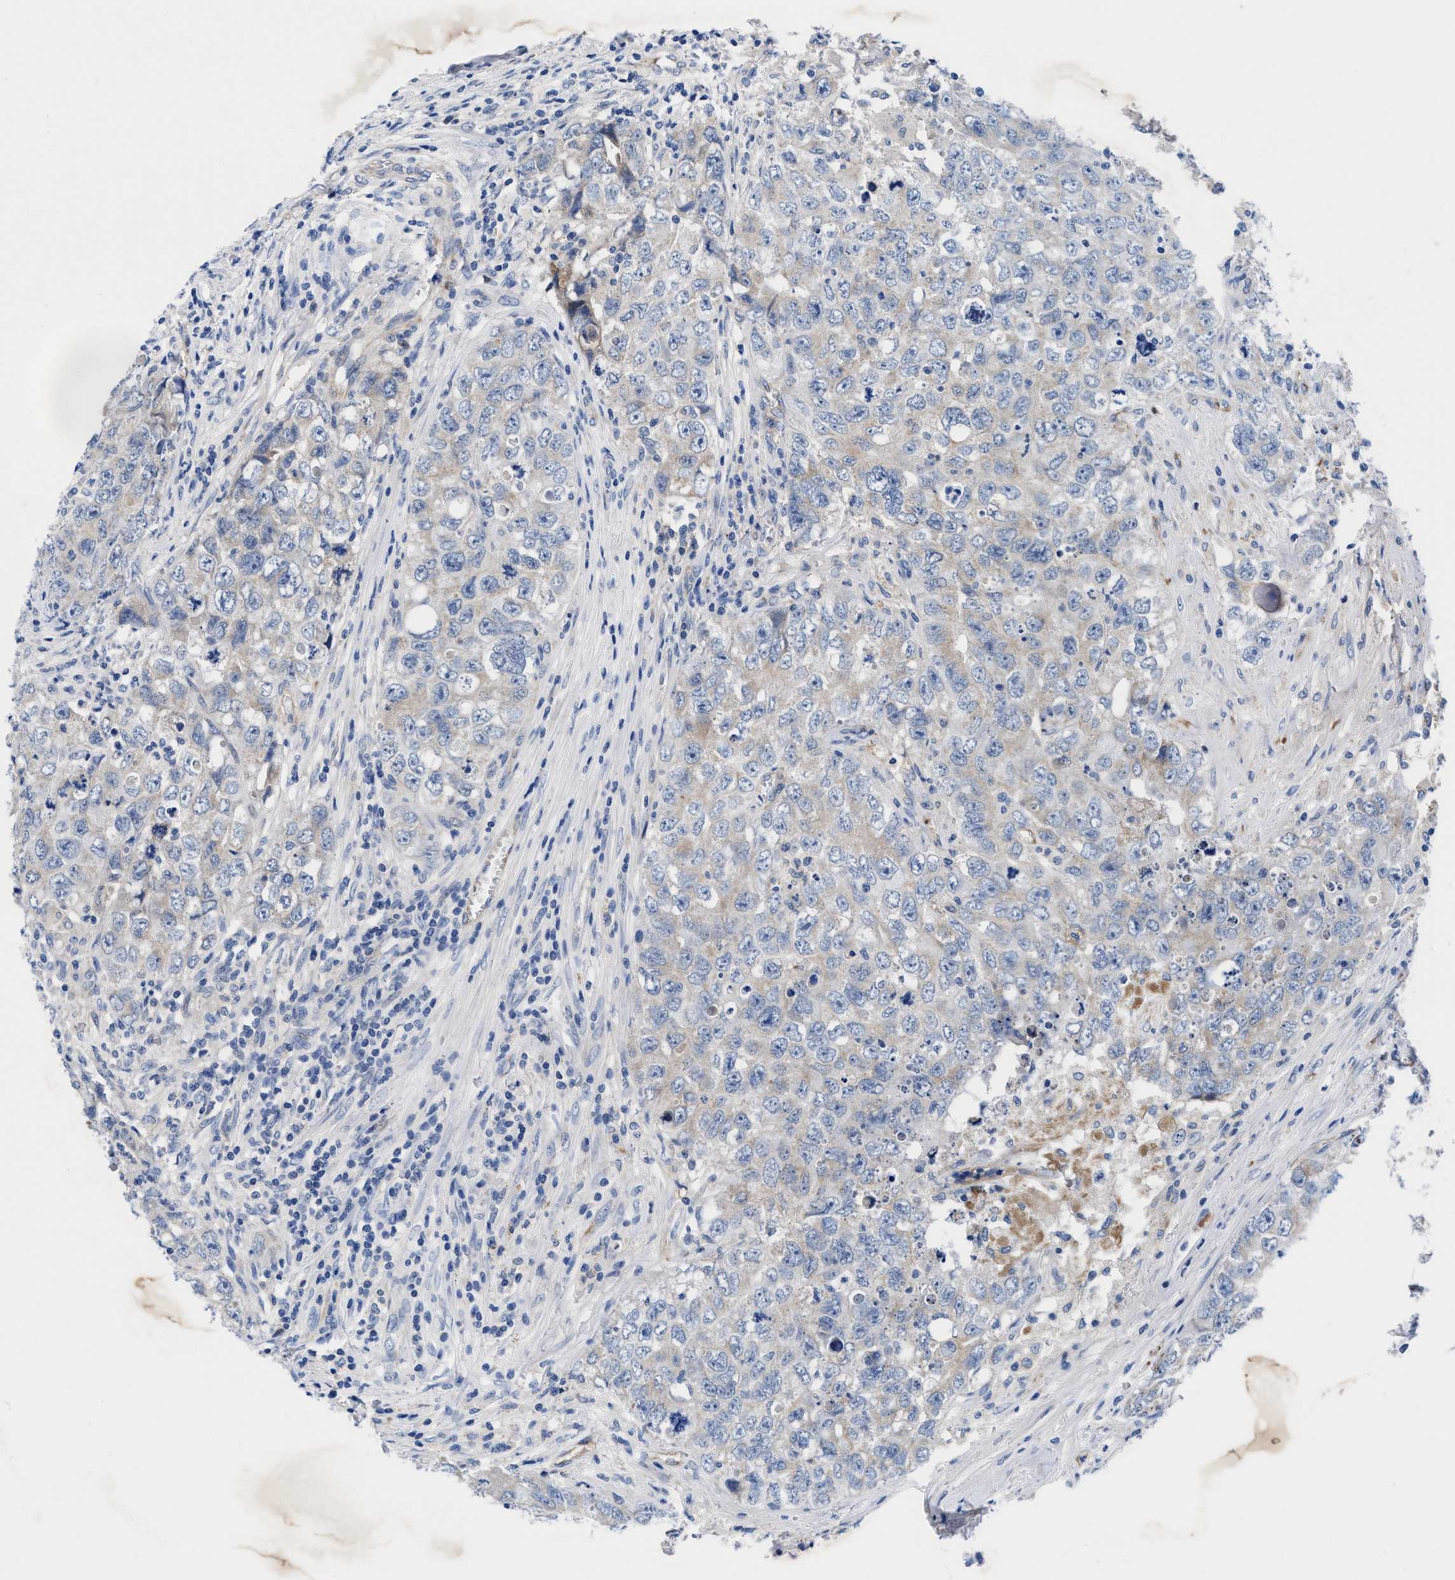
{"staining": {"intensity": "negative", "quantity": "none", "location": "none"}, "tissue": "testis cancer", "cell_type": "Tumor cells", "image_type": "cancer", "snomed": [{"axis": "morphology", "description": "Seminoma, NOS"}, {"axis": "morphology", "description": "Carcinoma, Embryonal, NOS"}, {"axis": "topography", "description": "Testis"}], "caption": "Immunohistochemistry (IHC) micrograph of human testis cancer (embryonal carcinoma) stained for a protein (brown), which shows no expression in tumor cells.", "gene": "DHRS13", "patient": {"sex": "male", "age": 43}}